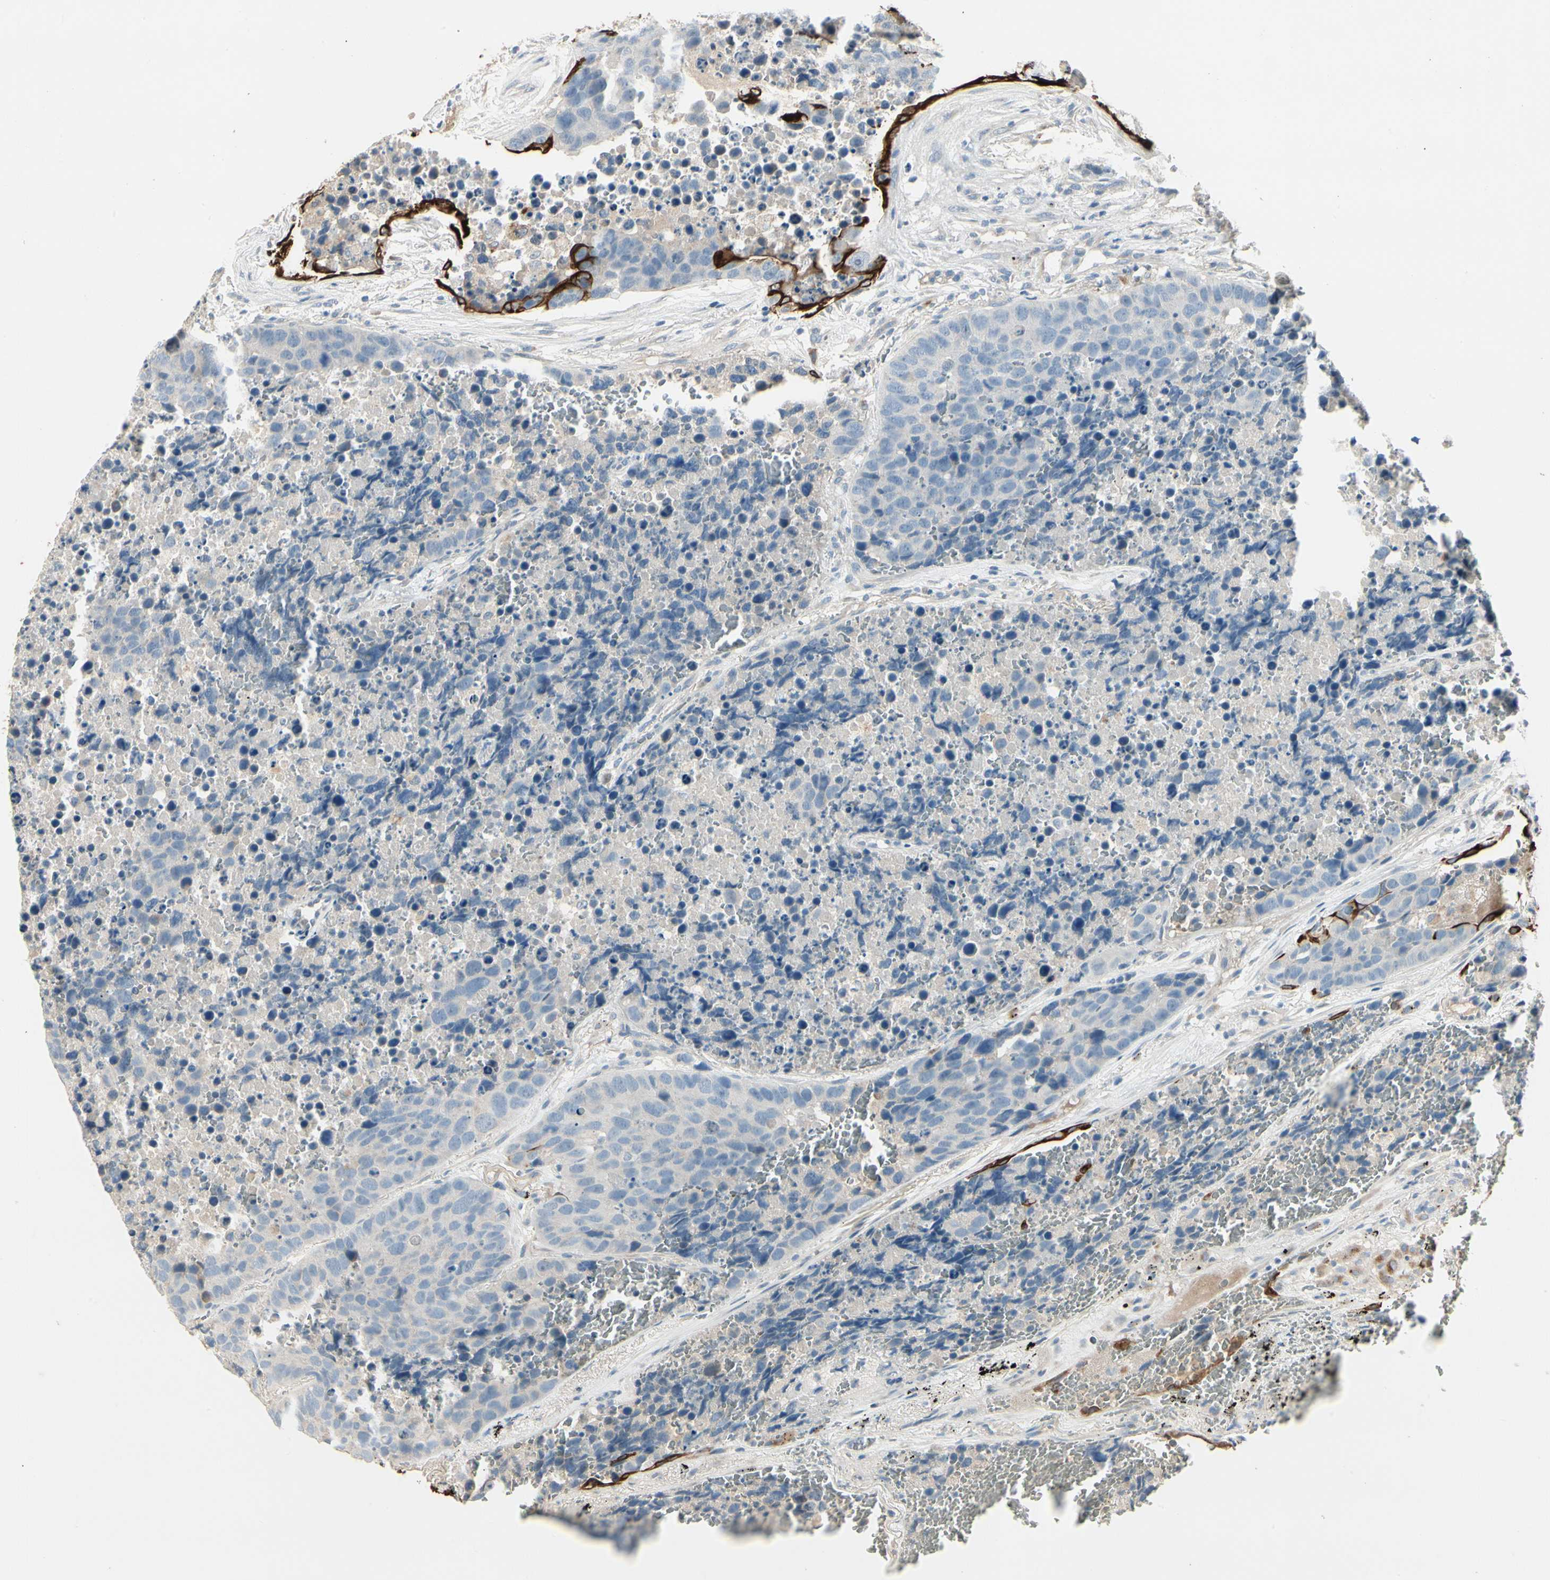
{"staining": {"intensity": "negative", "quantity": "none", "location": "none"}, "tissue": "carcinoid", "cell_type": "Tumor cells", "image_type": "cancer", "snomed": [{"axis": "morphology", "description": "Carcinoid, malignant, NOS"}, {"axis": "topography", "description": "Lung"}], "caption": "A high-resolution histopathology image shows IHC staining of carcinoid, which displays no significant positivity in tumor cells.", "gene": "SKIL", "patient": {"sex": "male", "age": 60}}